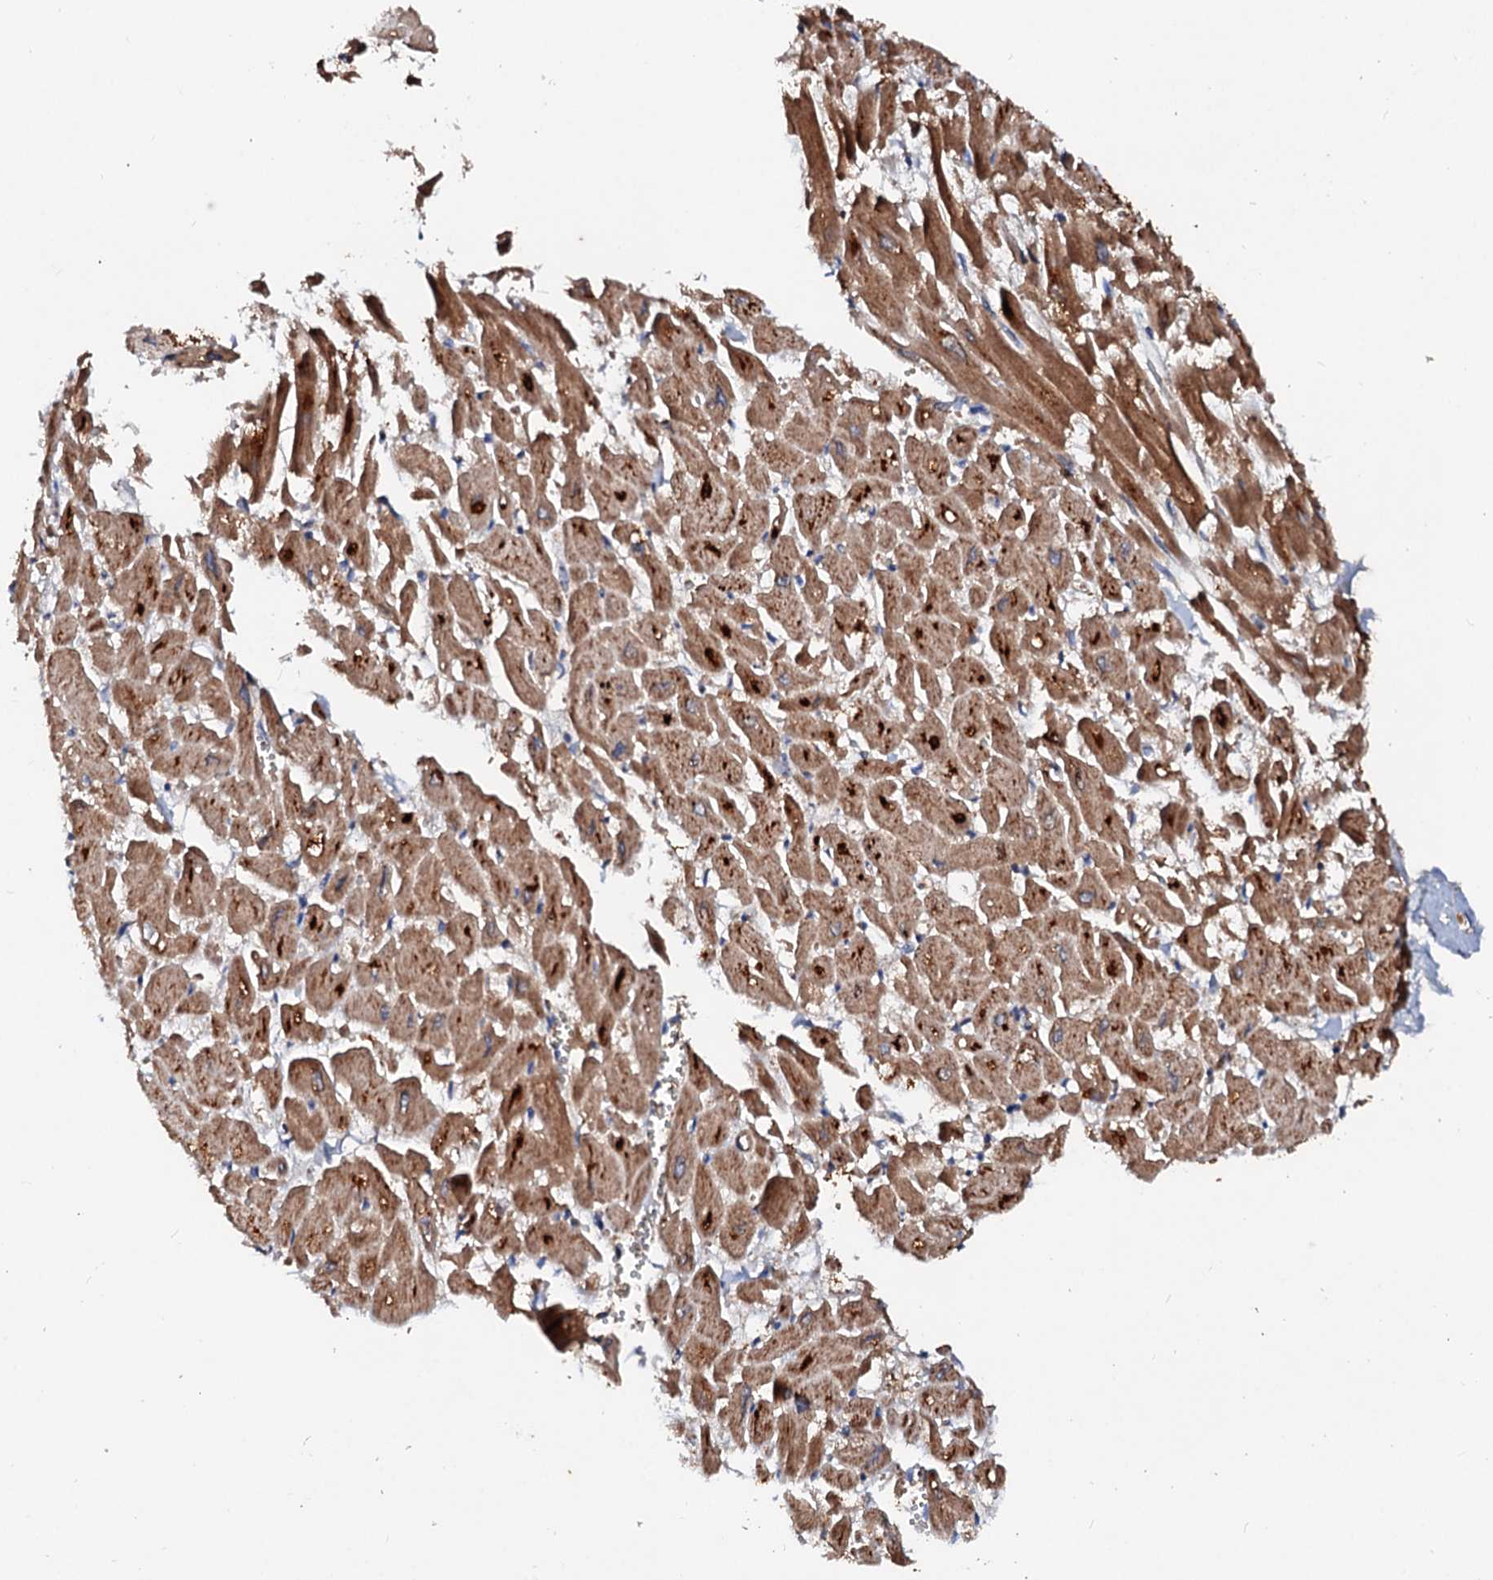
{"staining": {"intensity": "moderate", "quantity": ">75%", "location": "cytoplasmic/membranous"}, "tissue": "heart muscle", "cell_type": "Cardiomyocytes", "image_type": "normal", "snomed": [{"axis": "morphology", "description": "Normal tissue, NOS"}, {"axis": "topography", "description": "Heart"}], "caption": "IHC histopathology image of unremarkable human heart muscle stained for a protein (brown), which reveals medium levels of moderate cytoplasmic/membranous staining in approximately >75% of cardiomyocytes.", "gene": "EXTL1", "patient": {"sex": "male", "age": 54}}